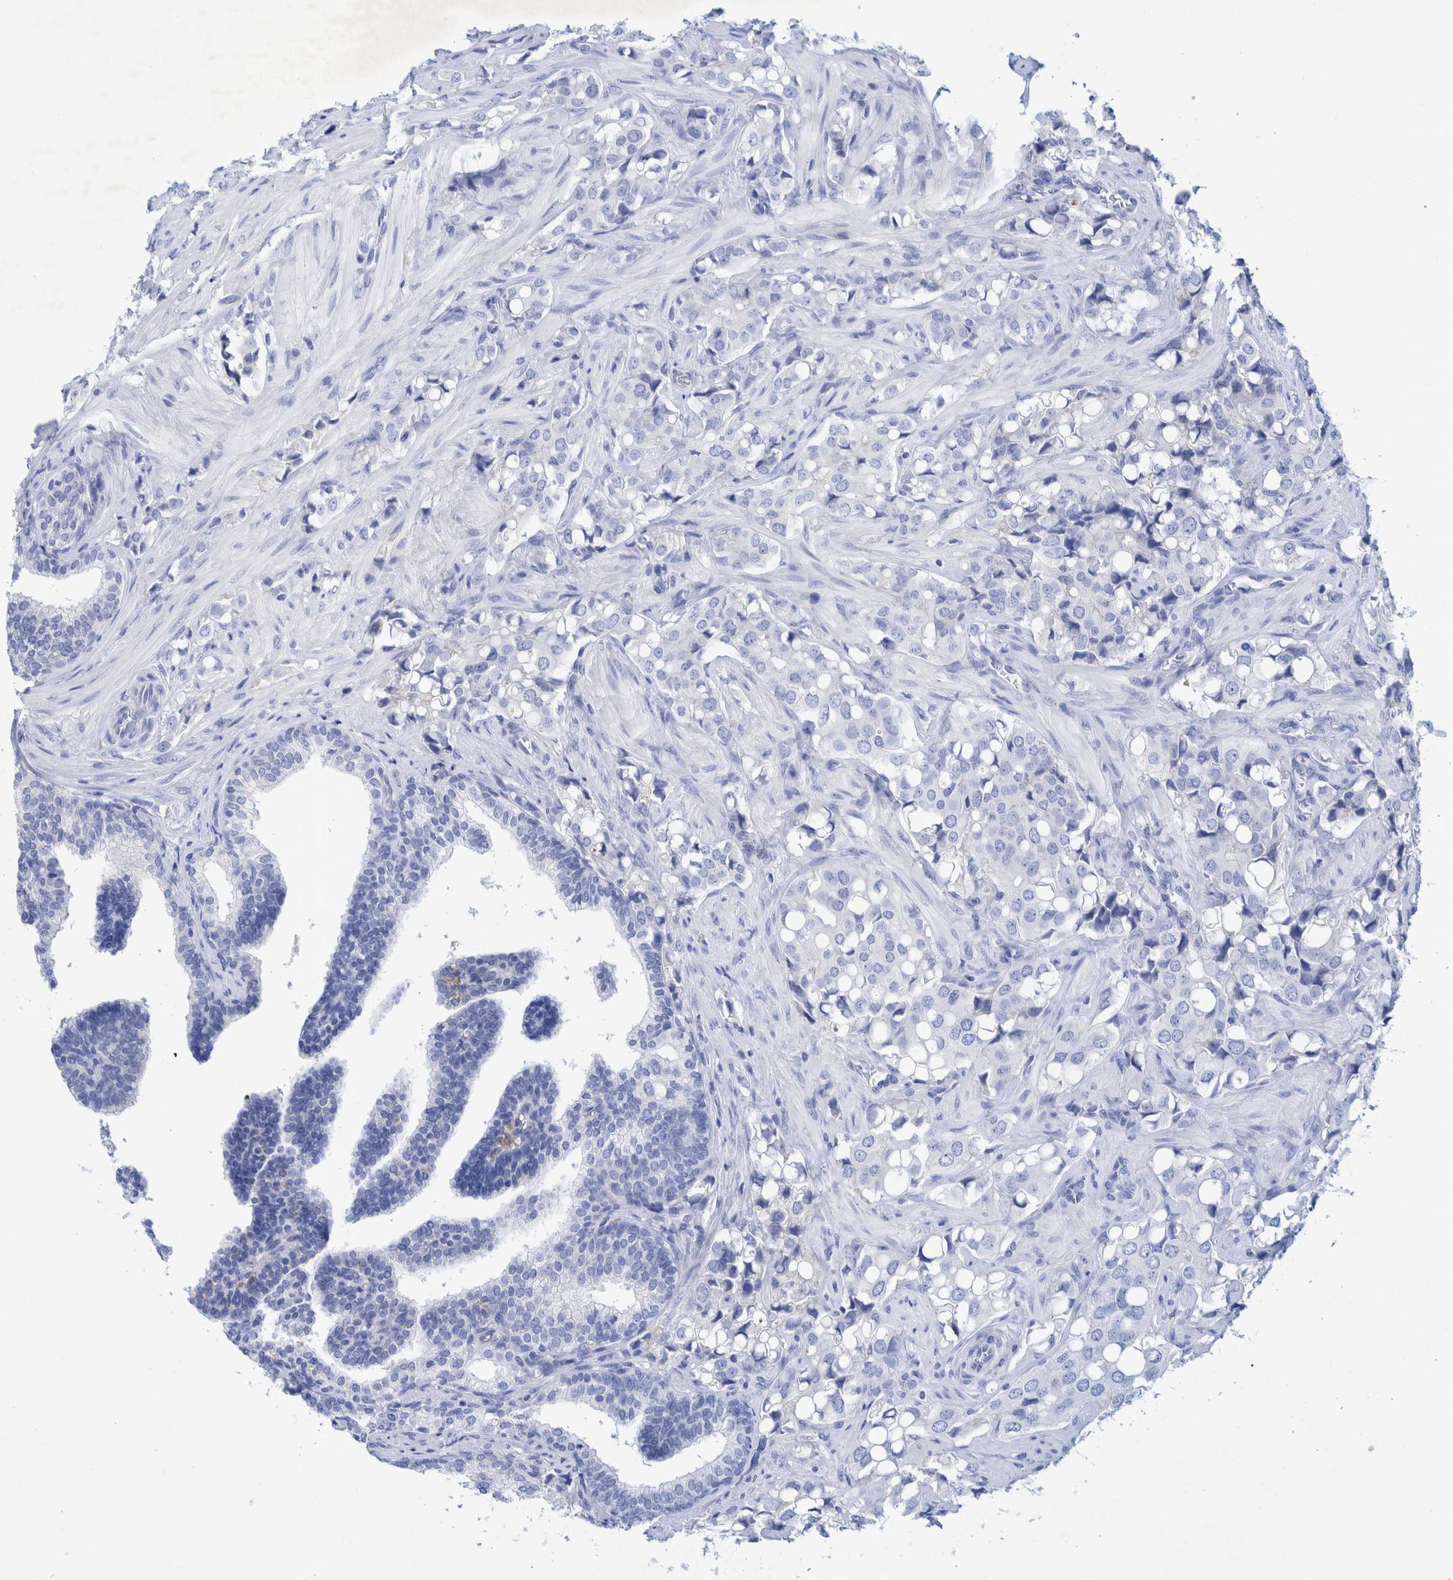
{"staining": {"intensity": "negative", "quantity": "none", "location": "none"}, "tissue": "prostate cancer", "cell_type": "Tumor cells", "image_type": "cancer", "snomed": [{"axis": "morphology", "description": "Adenocarcinoma, High grade"}, {"axis": "topography", "description": "Prostate"}], "caption": "Adenocarcinoma (high-grade) (prostate) stained for a protein using immunohistochemistry (IHC) exhibits no positivity tumor cells.", "gene": "PERP", "patient": {"sex": "male", "age": 52}}